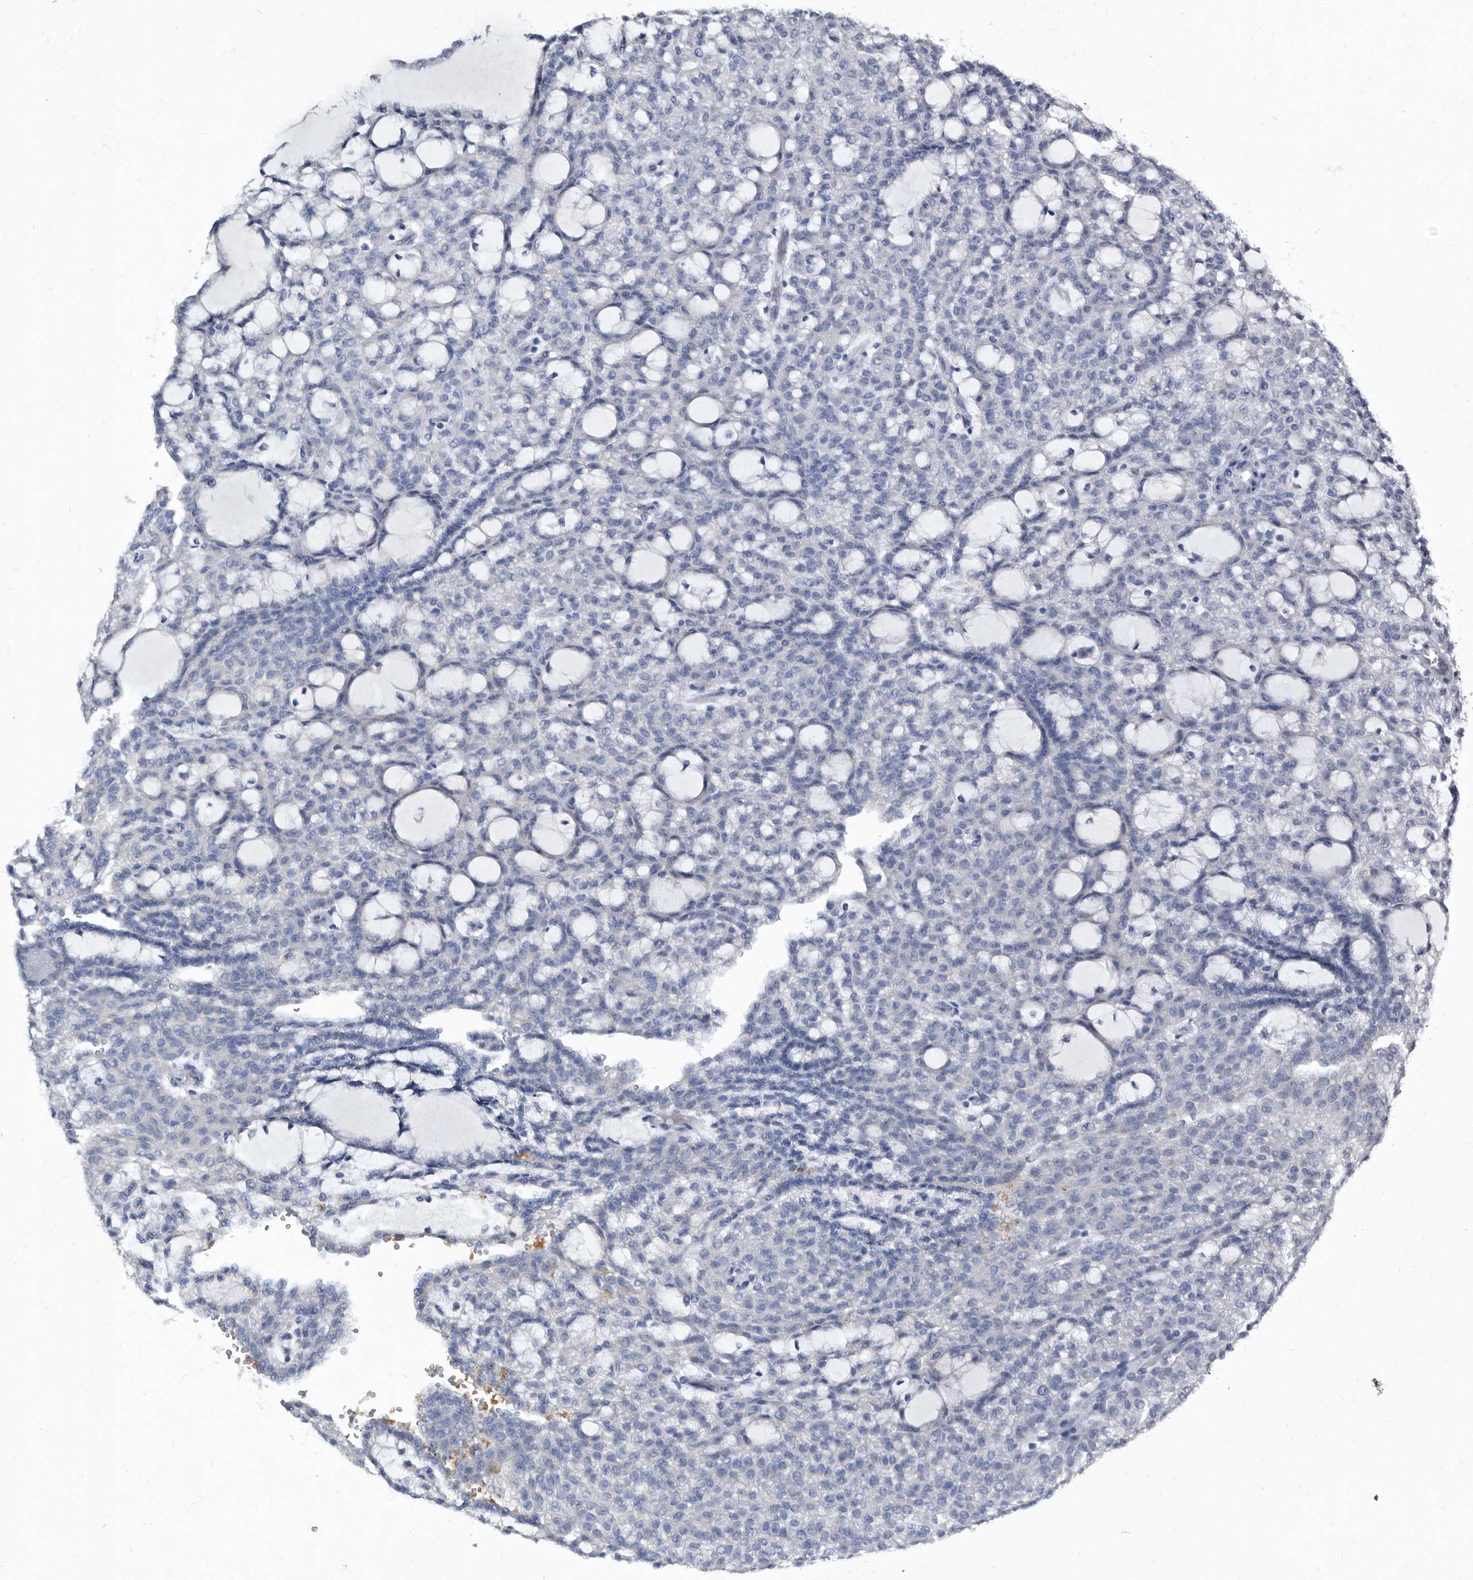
{"staining": {"intensity": "negative", "quantity": "none", "location": "none"}, "tissue": "renal cancer", "cell_type": "Tumor cells", "image_type": "cancer", "snomed": [{"axis": "morphology", "description": "Adenocarcinoma, NOS"}, {"axis": "topography", "description": "Kidney"}], "caption": "Immunohistochemistry of human renal adenocarcinoma shows no expression in tumor cells.", "gene": "YPEL3", "patient": {"sex": "male", "age": 63}}